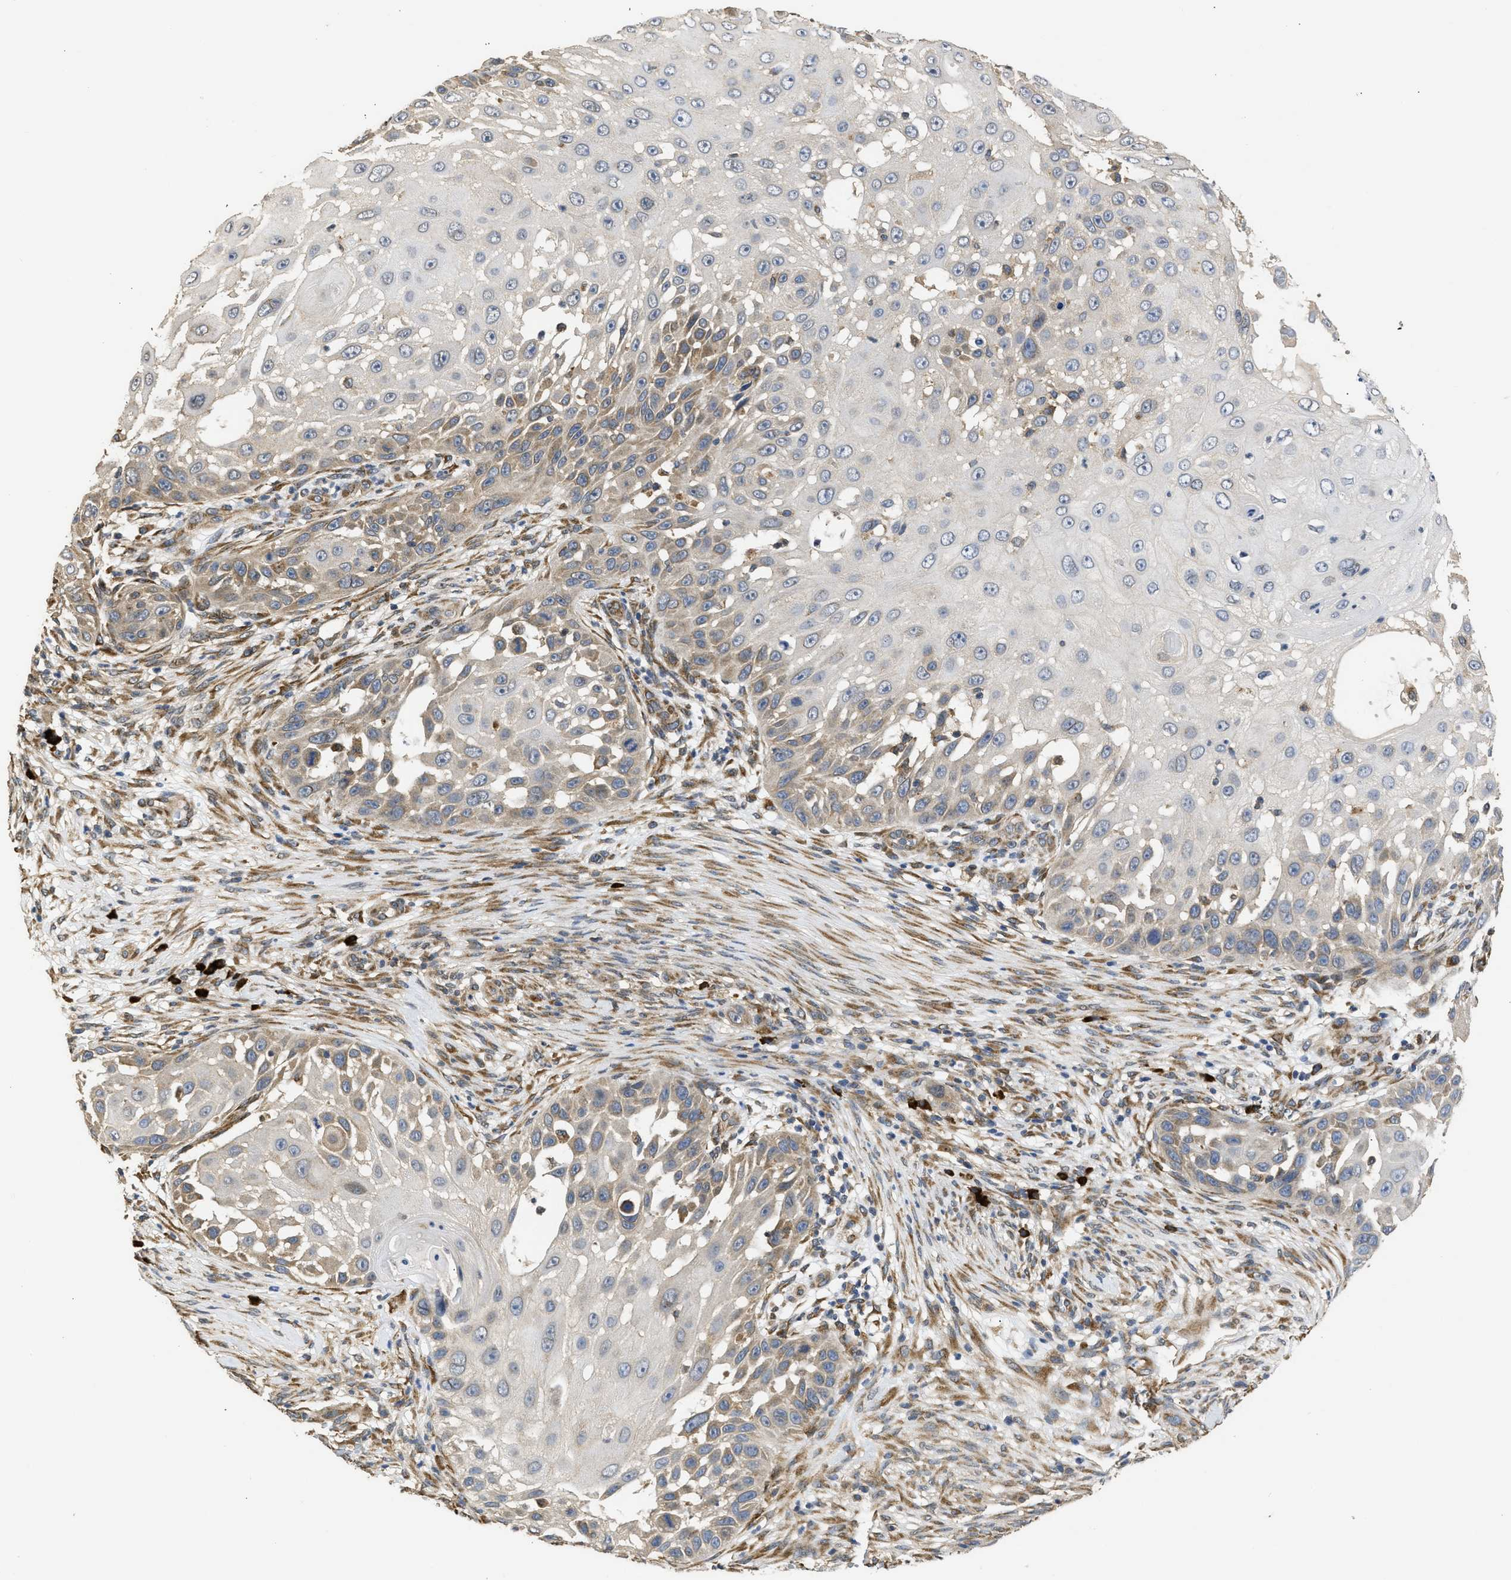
{"staining": {"intensity": "moderate", "quantity": "<25%", "location": "cytoplasmic/membranous"}, "tissue": "skin cancer", "cell_type": "Tumor cells", "image_type": "cancer", "snomed": [{"axis": "morphology", "description": "Squamous cell carcinoma, NOS"}, {"axis": "topography", "description": "Skin"}], "caption": "Moderate cytoplasmic/membranous positivity for a protein is present in approximately <25% of tumor cells of skin squamous cell carcinoma using immunohistochemistry (IHC).", "gene": "DNAJC1", "patient": {"sex": "female", "age": 44}}